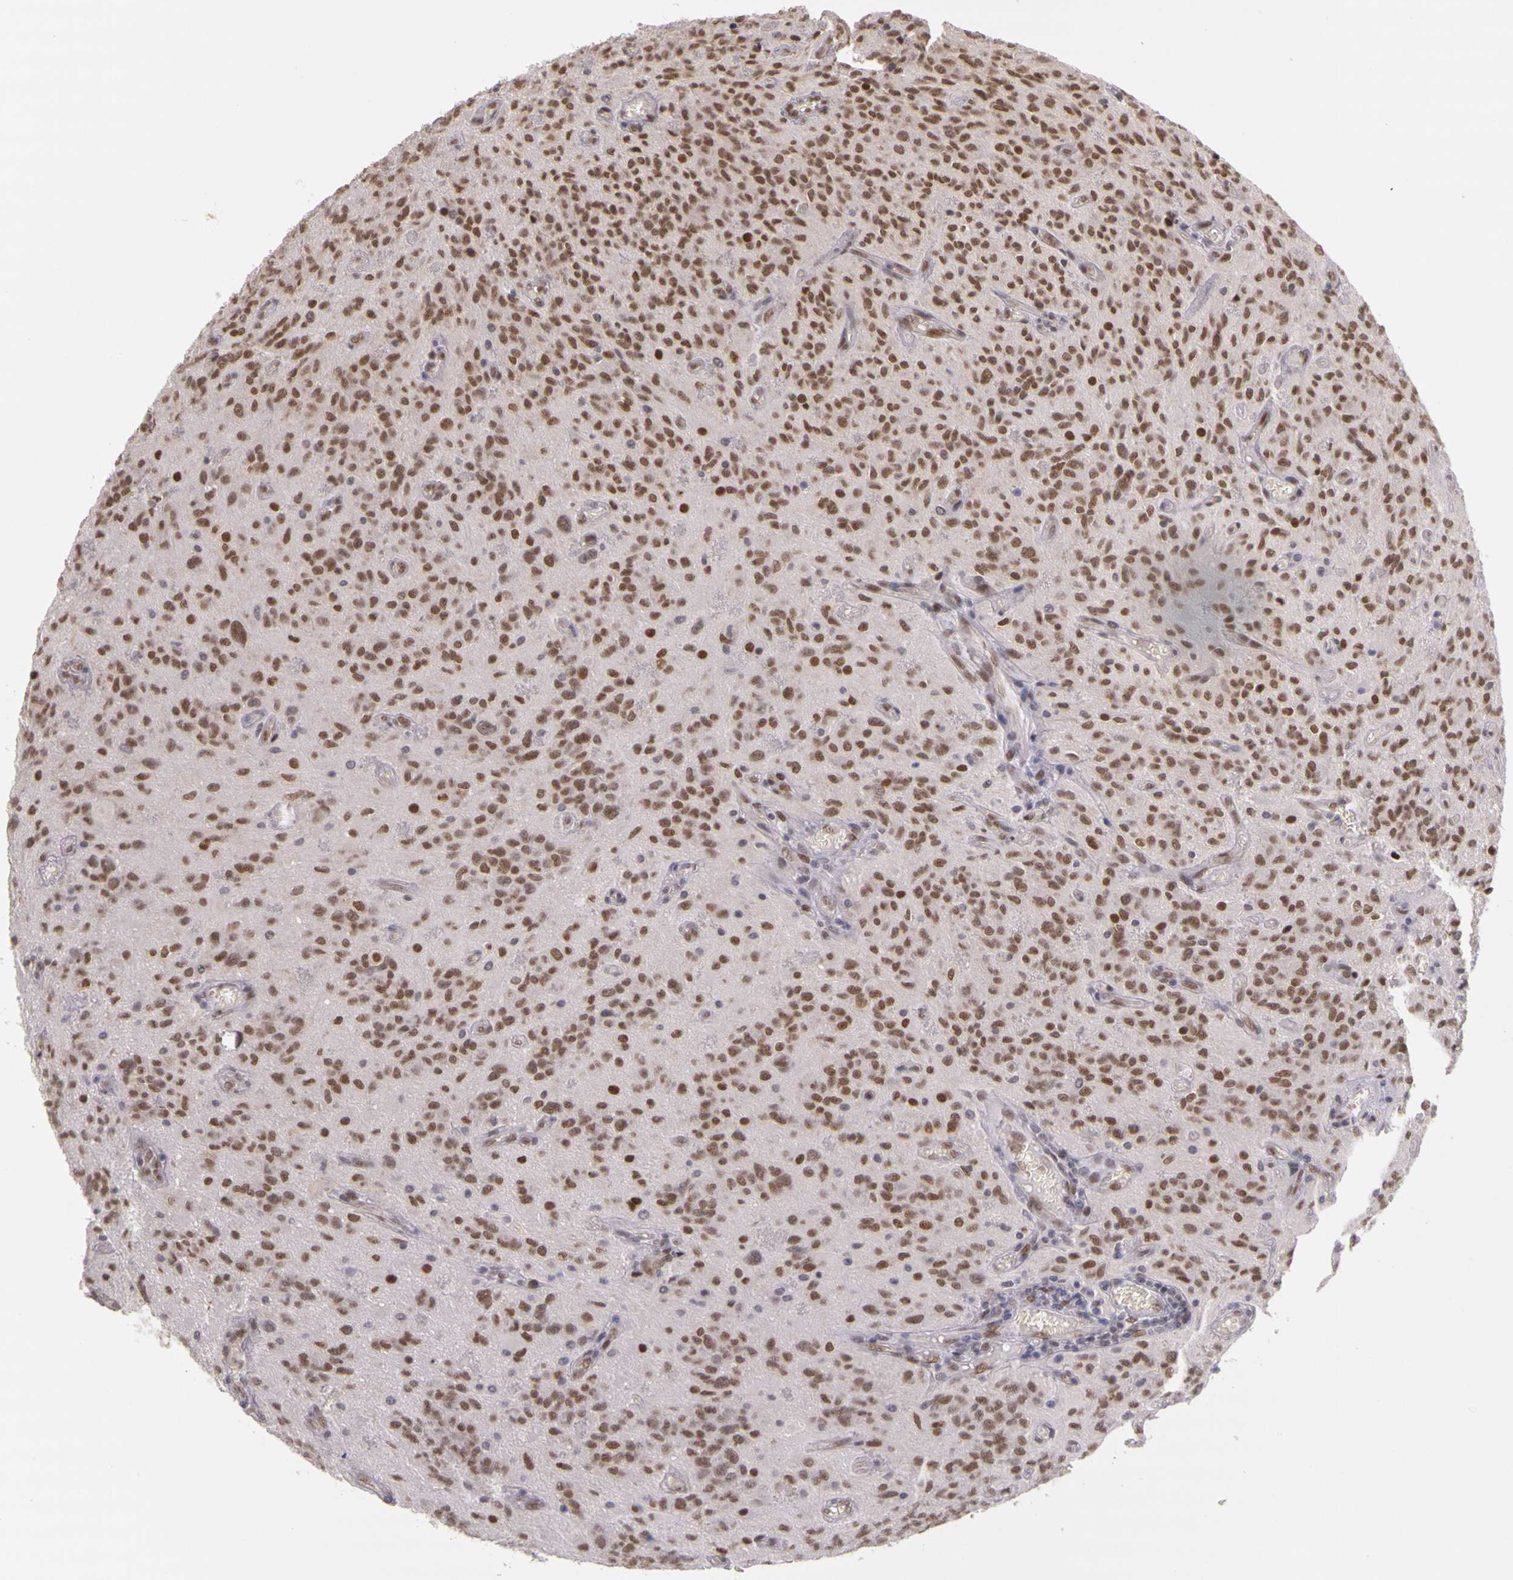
{"staining": {"intensity": "moderate", "quantity": ">75%", "location": "nuclear"}, "tissue": "glioma", "cell_type": "Tumor cells", "image_type": "cancer", "snomed": [{"axis": "morphology", "description": "Glioma, malignant, Low grade"}, {"axis": "topography", "description": "Brain"}], "caption": "Glioma stained with immunohistochemistry reveals moderate nuclear staining in approximately >75% of tumor cells.", "gene": "WDR13", "patient": {"sex": "female", "age": 15}}